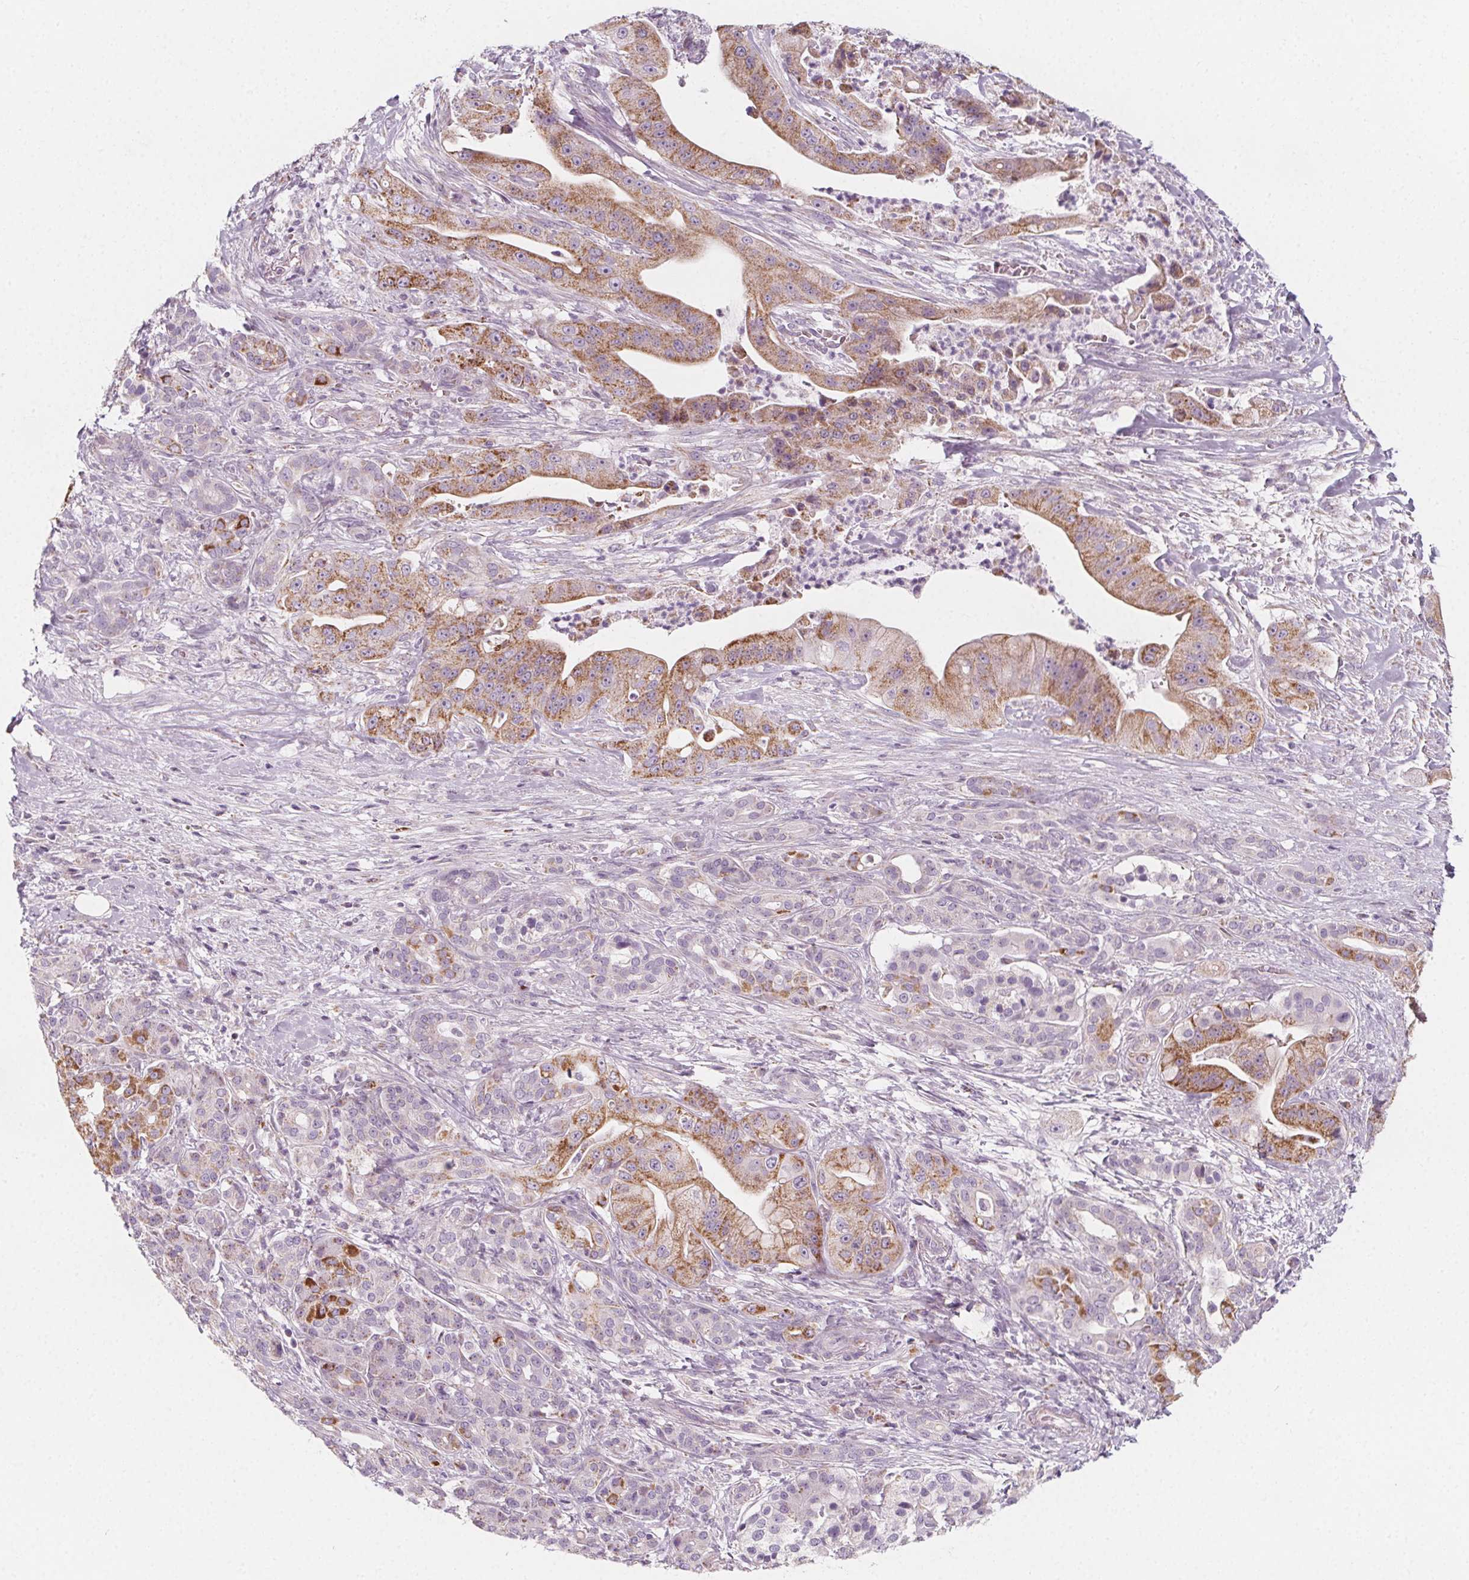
{"staining": {"intensity": "moderate", "quantity": ">75%", "location": "cytoplasmic/membranous"}, "tissue": "pancreatic cancer", "cell_type": "Tumor cells", "image_type": "cancer", "snomed": [{"axis": "morphology", "description": "Normal tissue, NOS"}, {"axis": "morphology", "description": "Inflammation, NOS"}, {"axis": "morphology", "description": "Adenocarcinoma, NOS"}, {"axis": "topography", "description": "Pancreas"}], "caption": "Human pancreatic cancer stained for a protein (brown) reveals moderate cytoplasmic/membranous positive positivity in about >75% of tumor cells.", "gene": "IL17C", "patient": {"sex": "male", "age": 57}}